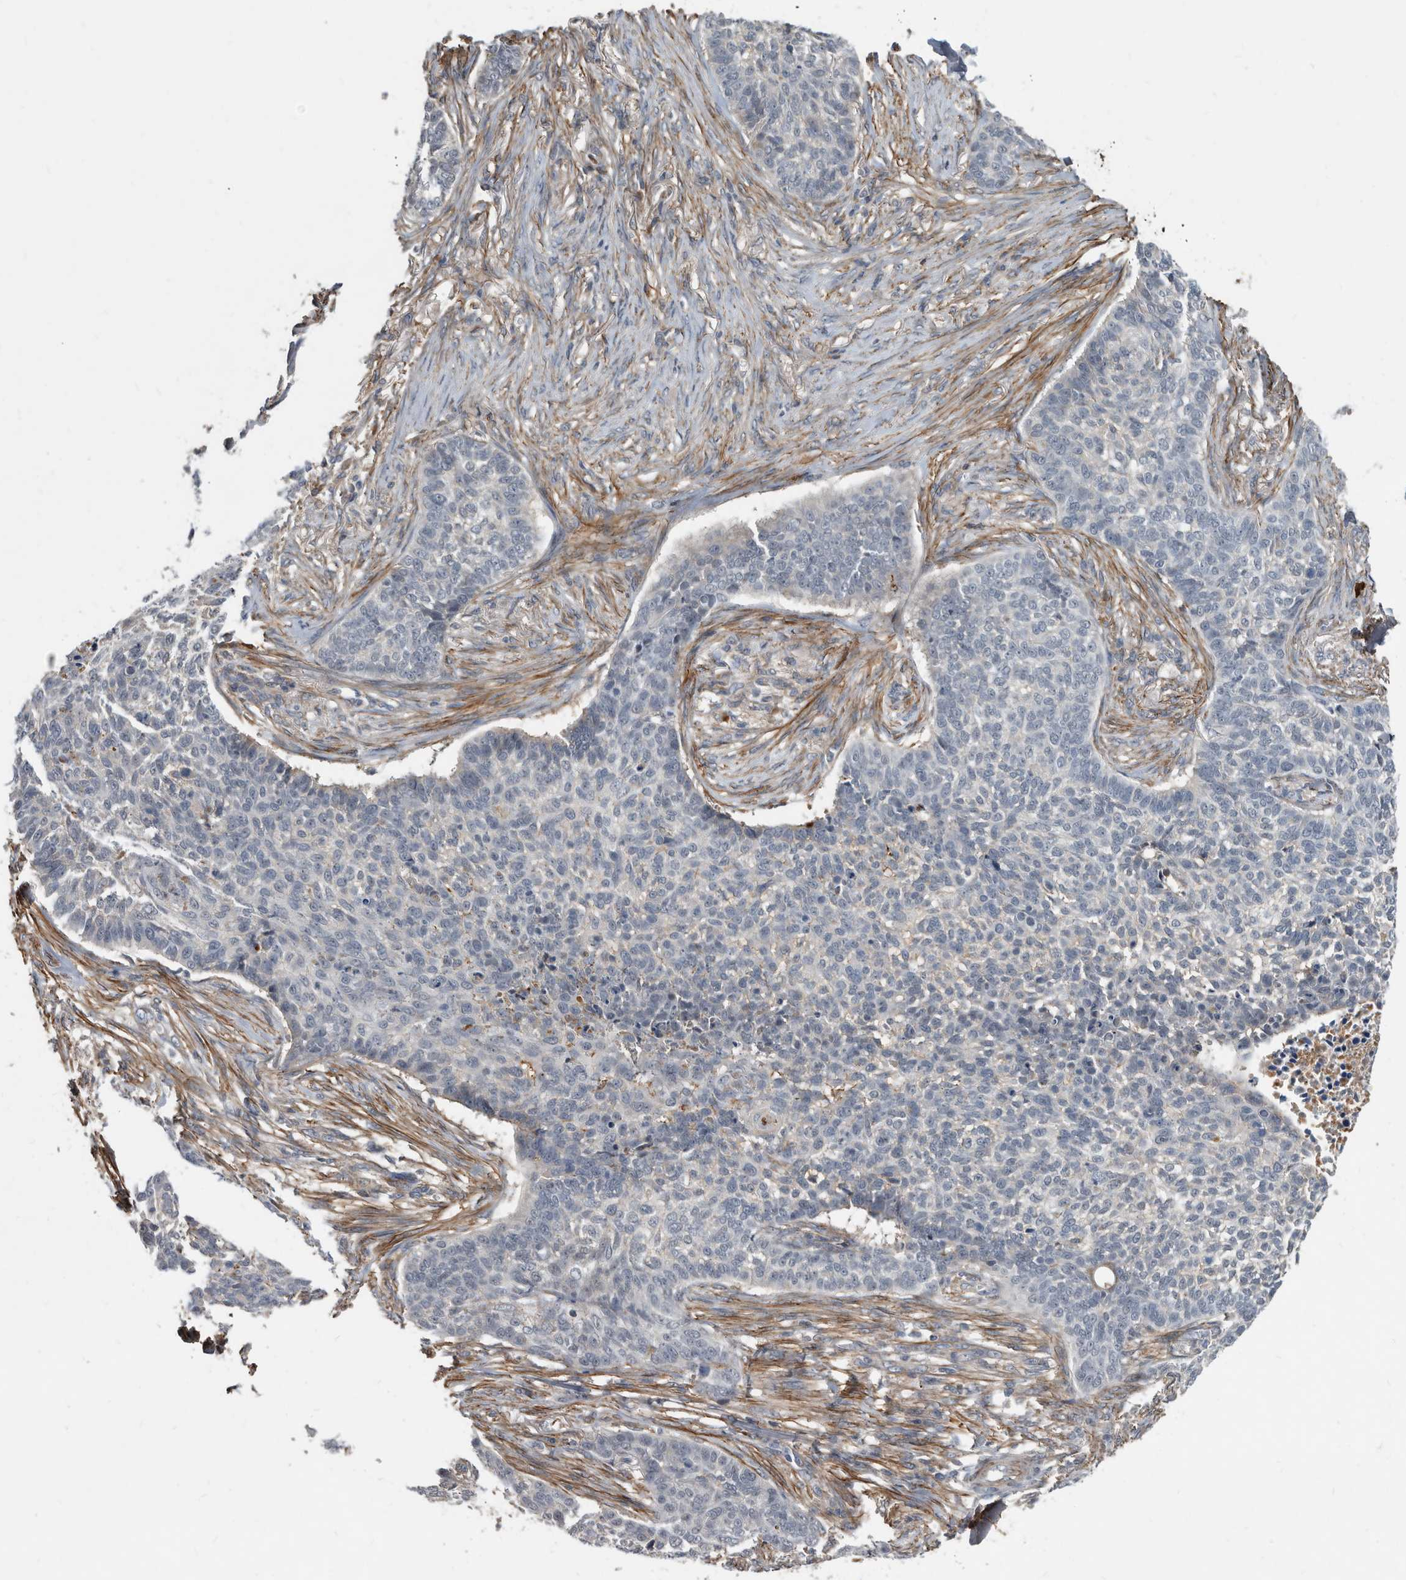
{"staining": {"intensity": "negative", "quantity": "none", "location": "none"}, "tissue": "skin cancer", "cell_type": "Tumor cells", "image_type": "cancer", "snomed": [{"axis": "morphology", "description": "Basal cell carcinoma"}, {"axis": "topography", "description": "Skin"}], "caption": "Protein analysis of basal cell carcinoma (skin) shows no significant positivity in tumor cells.", "gene": "PI15", "patient": {"sex": "male", "age": 85}}